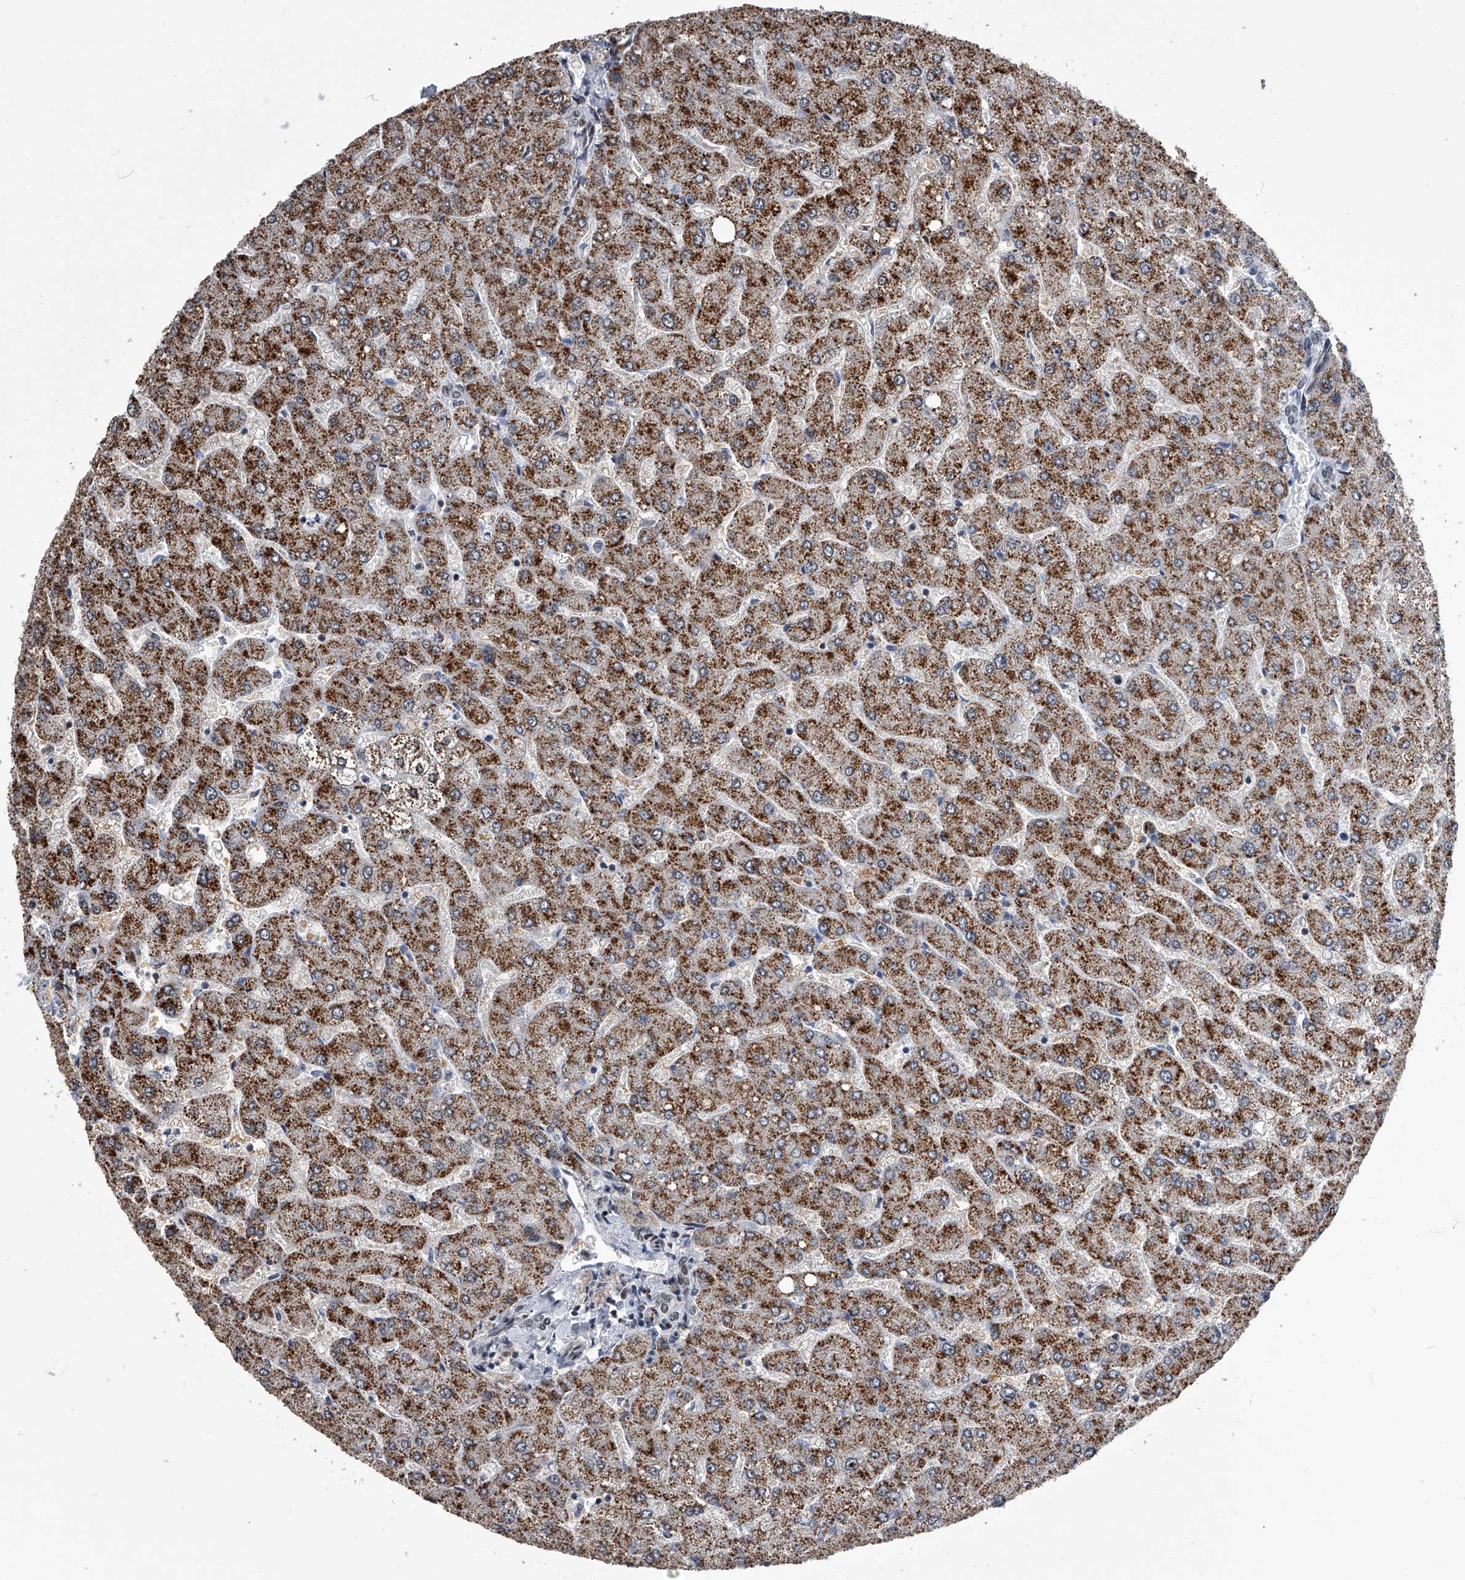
{"staining": {"intensity": "moderate", "quantity": "25%-75%", "location": "nuclear"}, "tissue": "liver", "cell_type": "Cholangiocytes", "image_type": "normal", "snomed": [{"axis": "morphology", "description": "Normal tissue, NOS"}, {"axis": "topography", "description": "Liver"}], "caption": "Immunohistochemical staining of normal liver shows medium levels of moderate nuclear positivity in about 25%-75% of cholangiocytes.", "gene": "SIM2", "patient": {"sex": "male", "age": 55}}